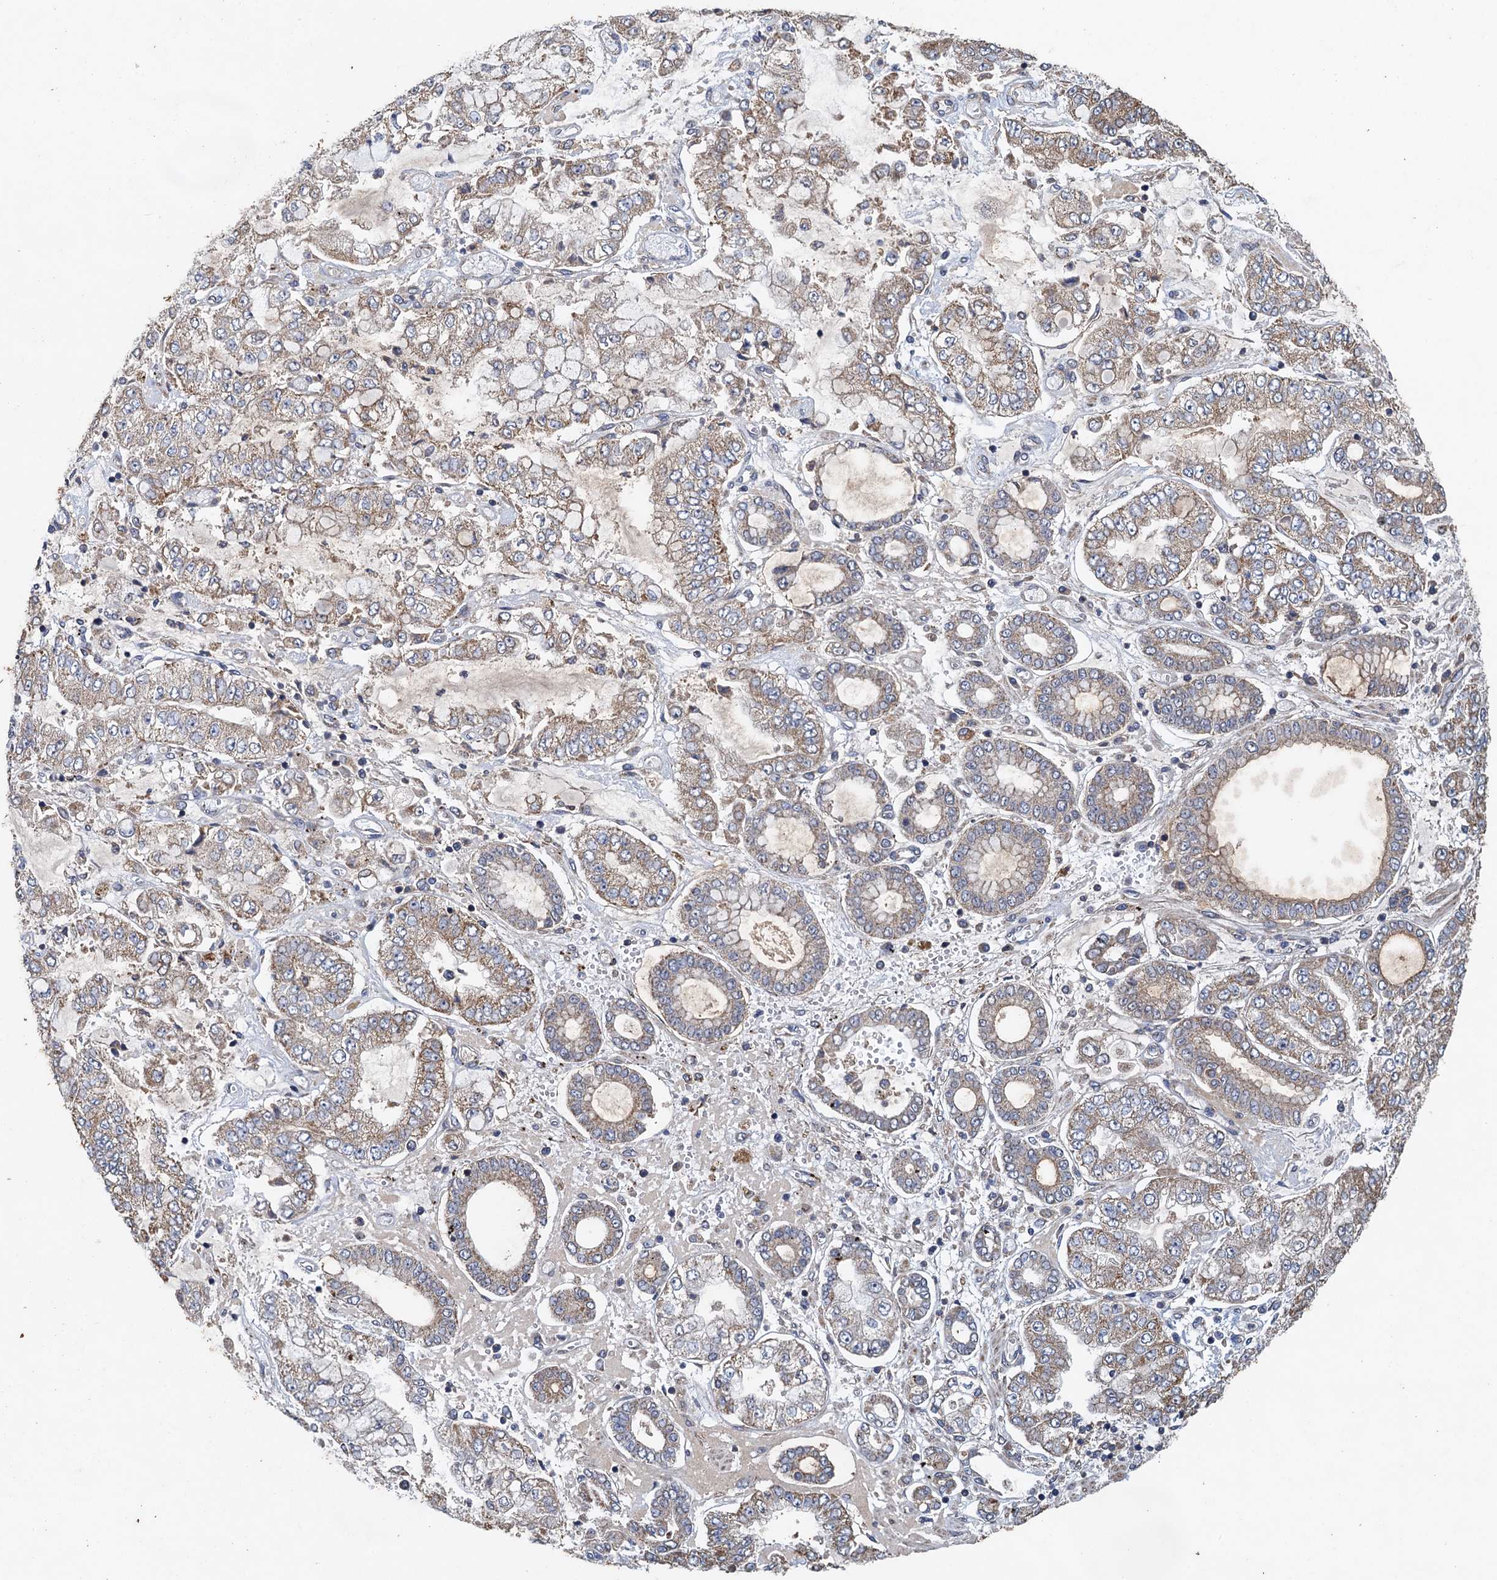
{"staining": {"intensity": "weak", "quantity": "25%-75%", "location": "cytoplasmic/membranous"}, "tissue": "stomach cancer", "cell_type": "Tumor cells", "image_type": "cancer", "snomed": [{"axis": "morphology", "description": "Adenocarcinoma, NOS"}, {"axis": "topography", "description": "Stomach"}], "caption": "Brown immunohistochemical staining in adenocarcinoma (stomach) displays weak cytoplasmic/membranous positivity in about 25%-75% of tumor cells.", "gene": "BCS1L", "patient": {"sex": "male", "age": 76}}